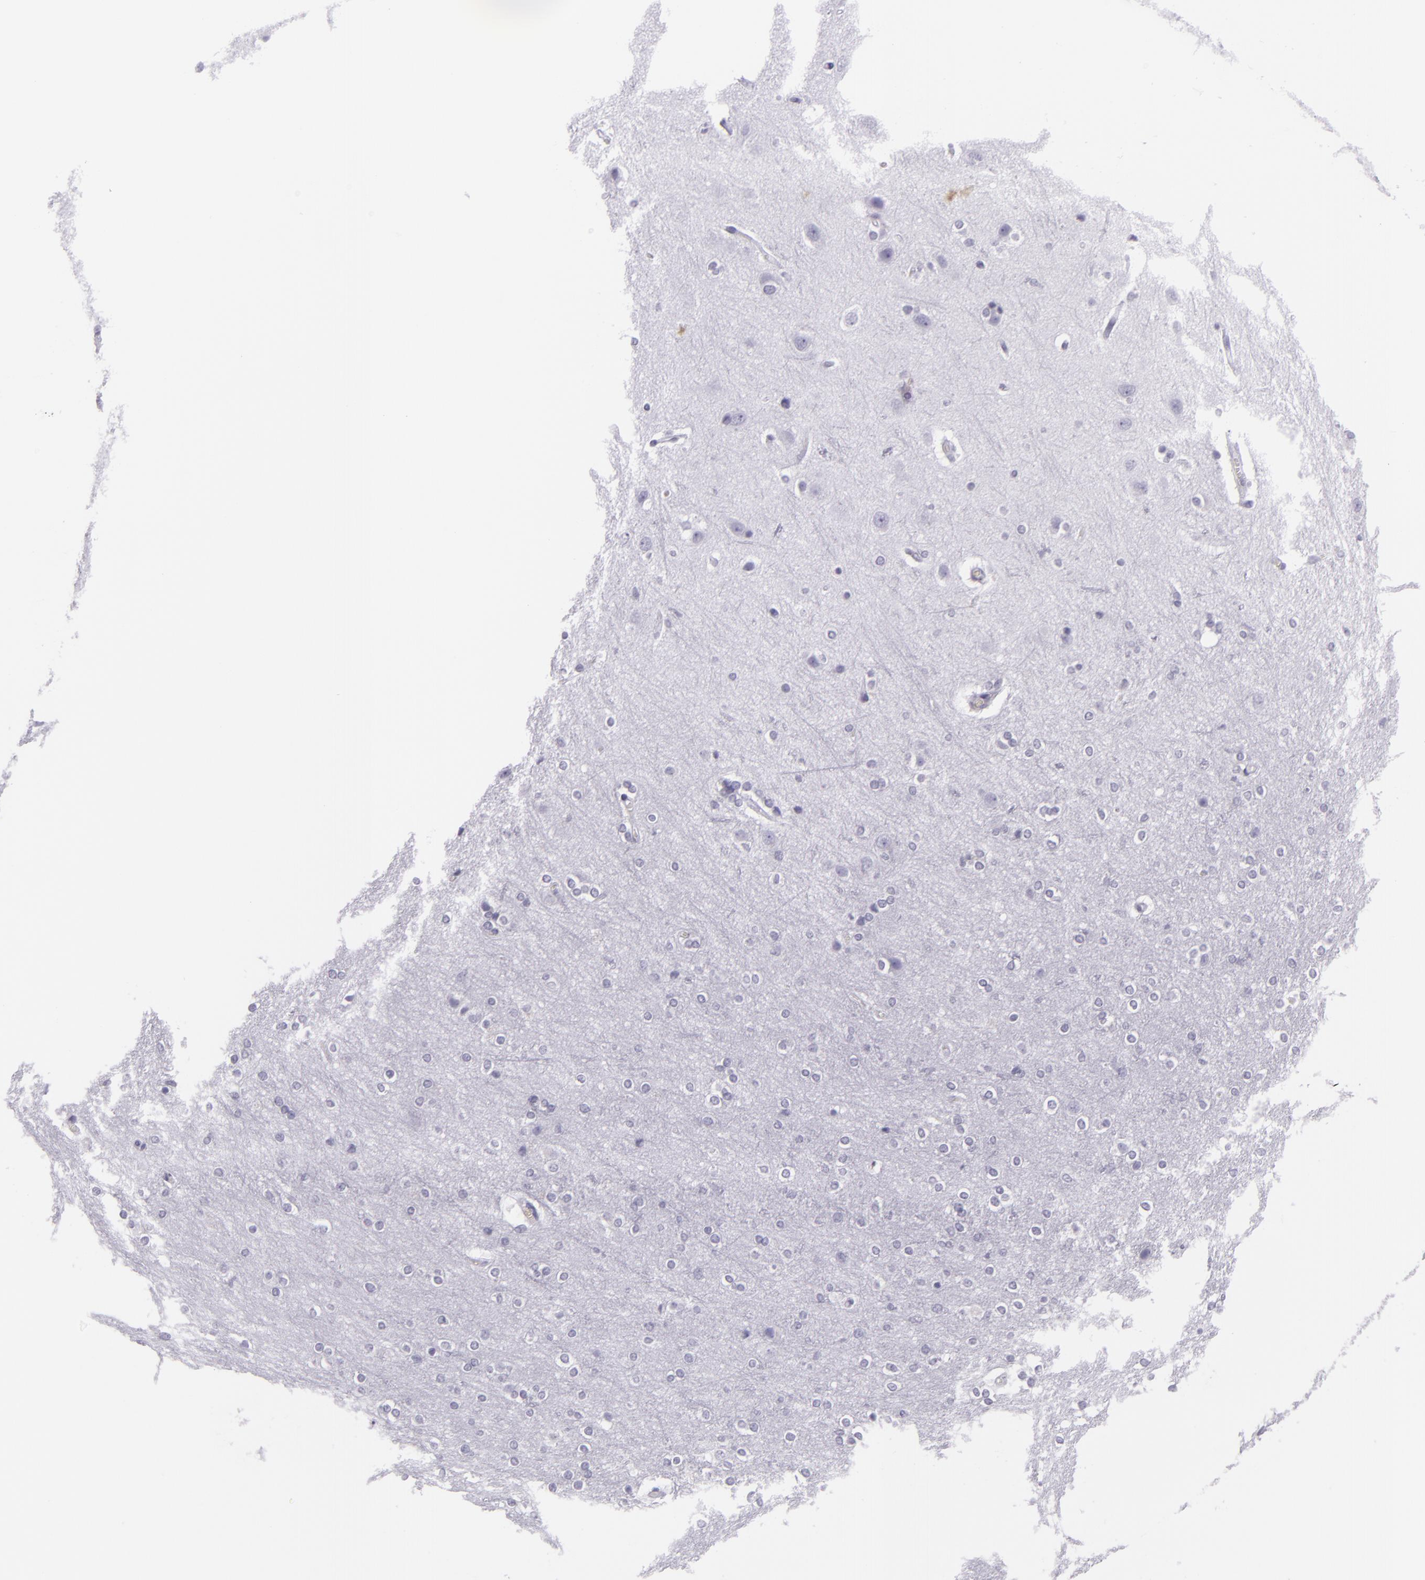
{"staining": {"intensity": "negative", "quantity": "none", "location": "none"}, "tissue": "cerebral cortex", "cell_type": "Endothelial cells", "image_type": "normal", "snomed": [{"axis": "morphology", "description": "Normal tissue, NOS"}, {"axis": "topography", "description": "Cerebral cortex"}], "caption": "The immunohistochemistry (IHC) photomicrograph has no significant positivity in endothelial cells of cerebral cortex. (DAB immunohistochemistry (IHC), high magnification).", "gene": "MUC6", "patient": {"sex": "female", "age": 54}}